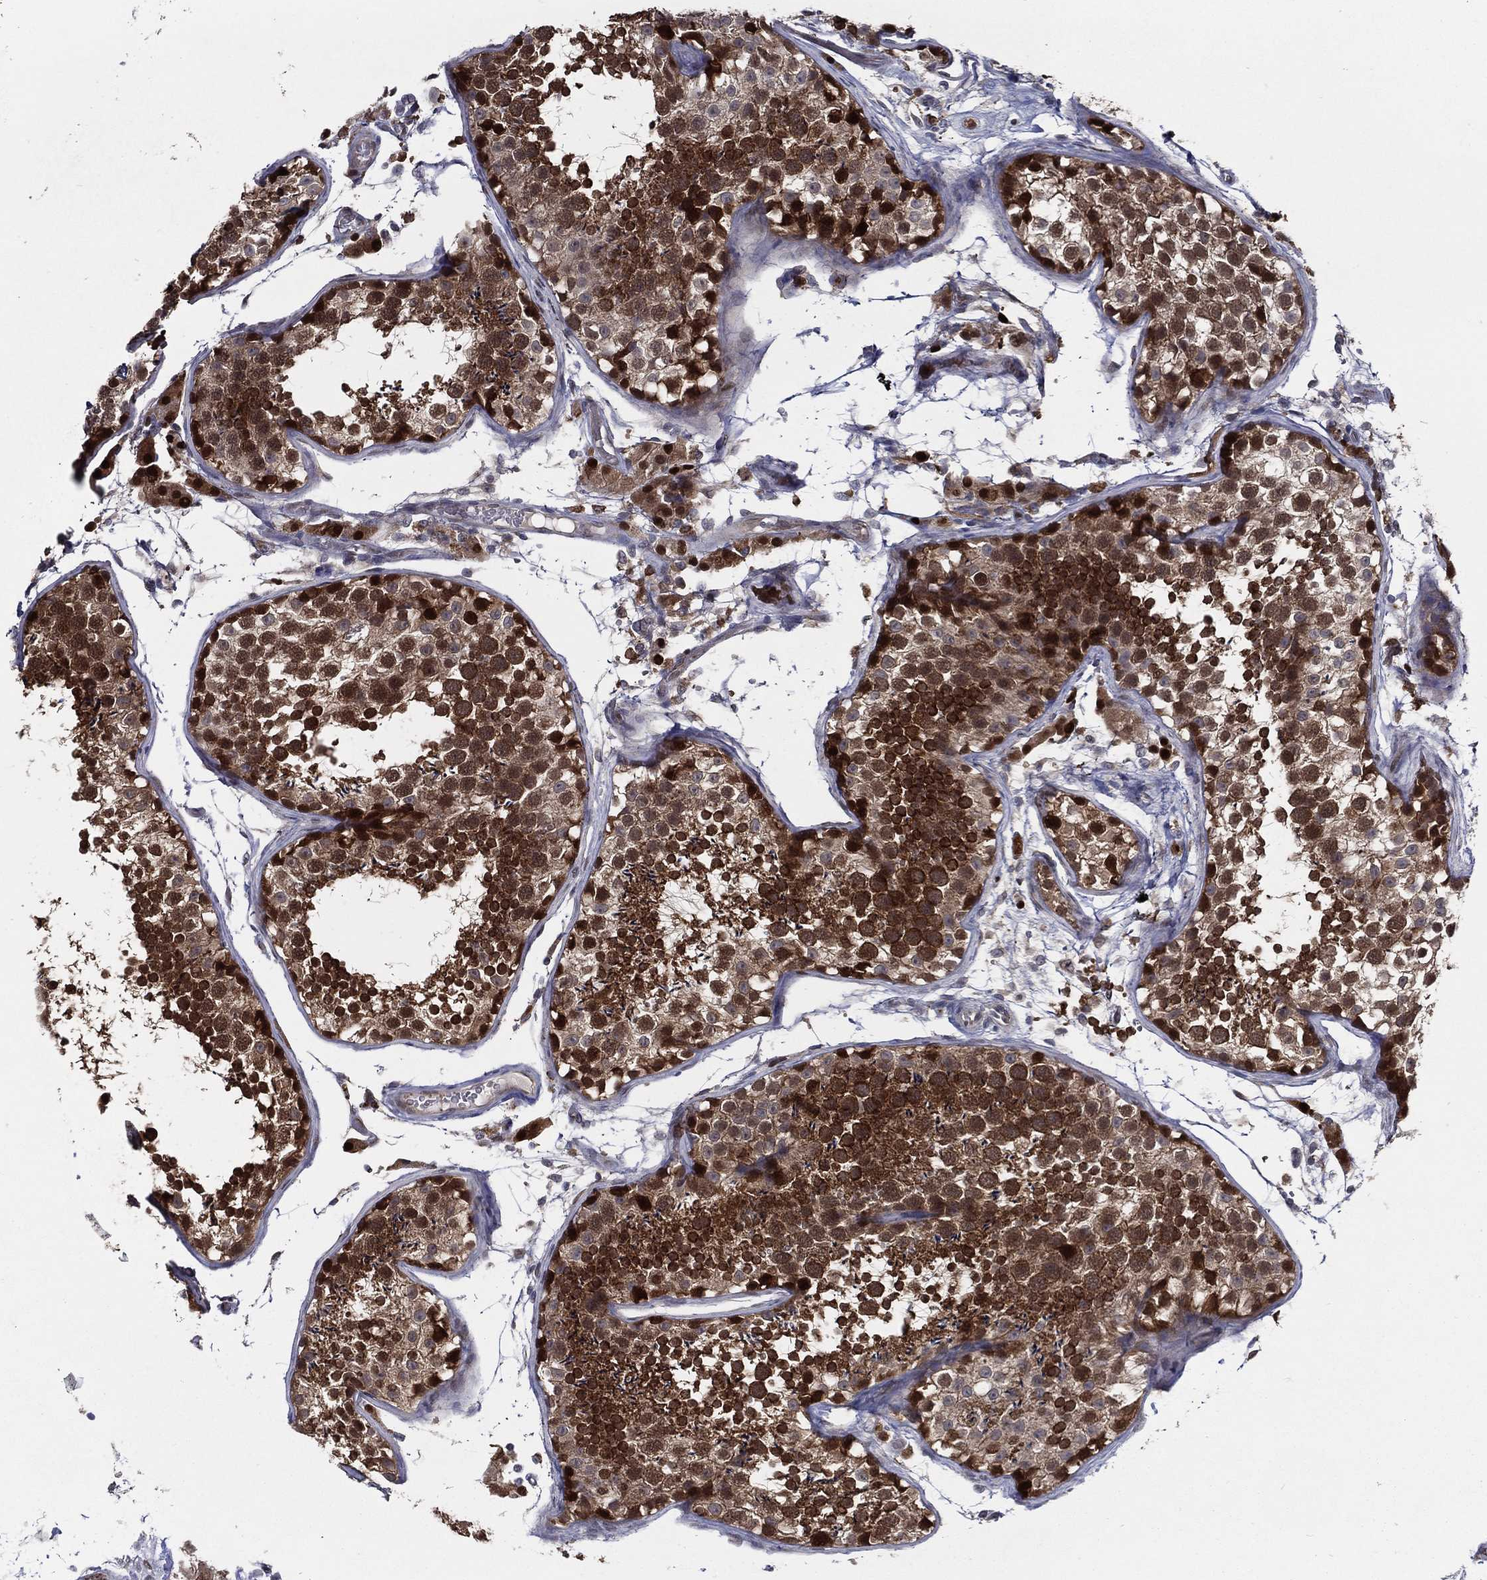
{"staining": {"intensity": "strong", "quantity": "25%-75%", "location": "cytoplasmic/membranous,nuclear"}, "tissue": "testis", "cell_type": "Cells in seminiferous ducts", "image_type": "normal", "snomed": [{"axis": "morphology", "description": "Normal tissue, NOS"}, {"axis": "topography", "description": "Testis"}], "caption": "IHC photomicrograph of normal testis: testis stained using immunohistochemistry demonstrates high levels of strong protein expression localized specifically in the cytoplasmic/membranous,nuclear of cells in seminiferous ducts, appearing as a cytoplasmic/membranous,nuclear brown color.", "gene": "ARHGAP11A", "patient": {"sex": "male", "age": 29}}